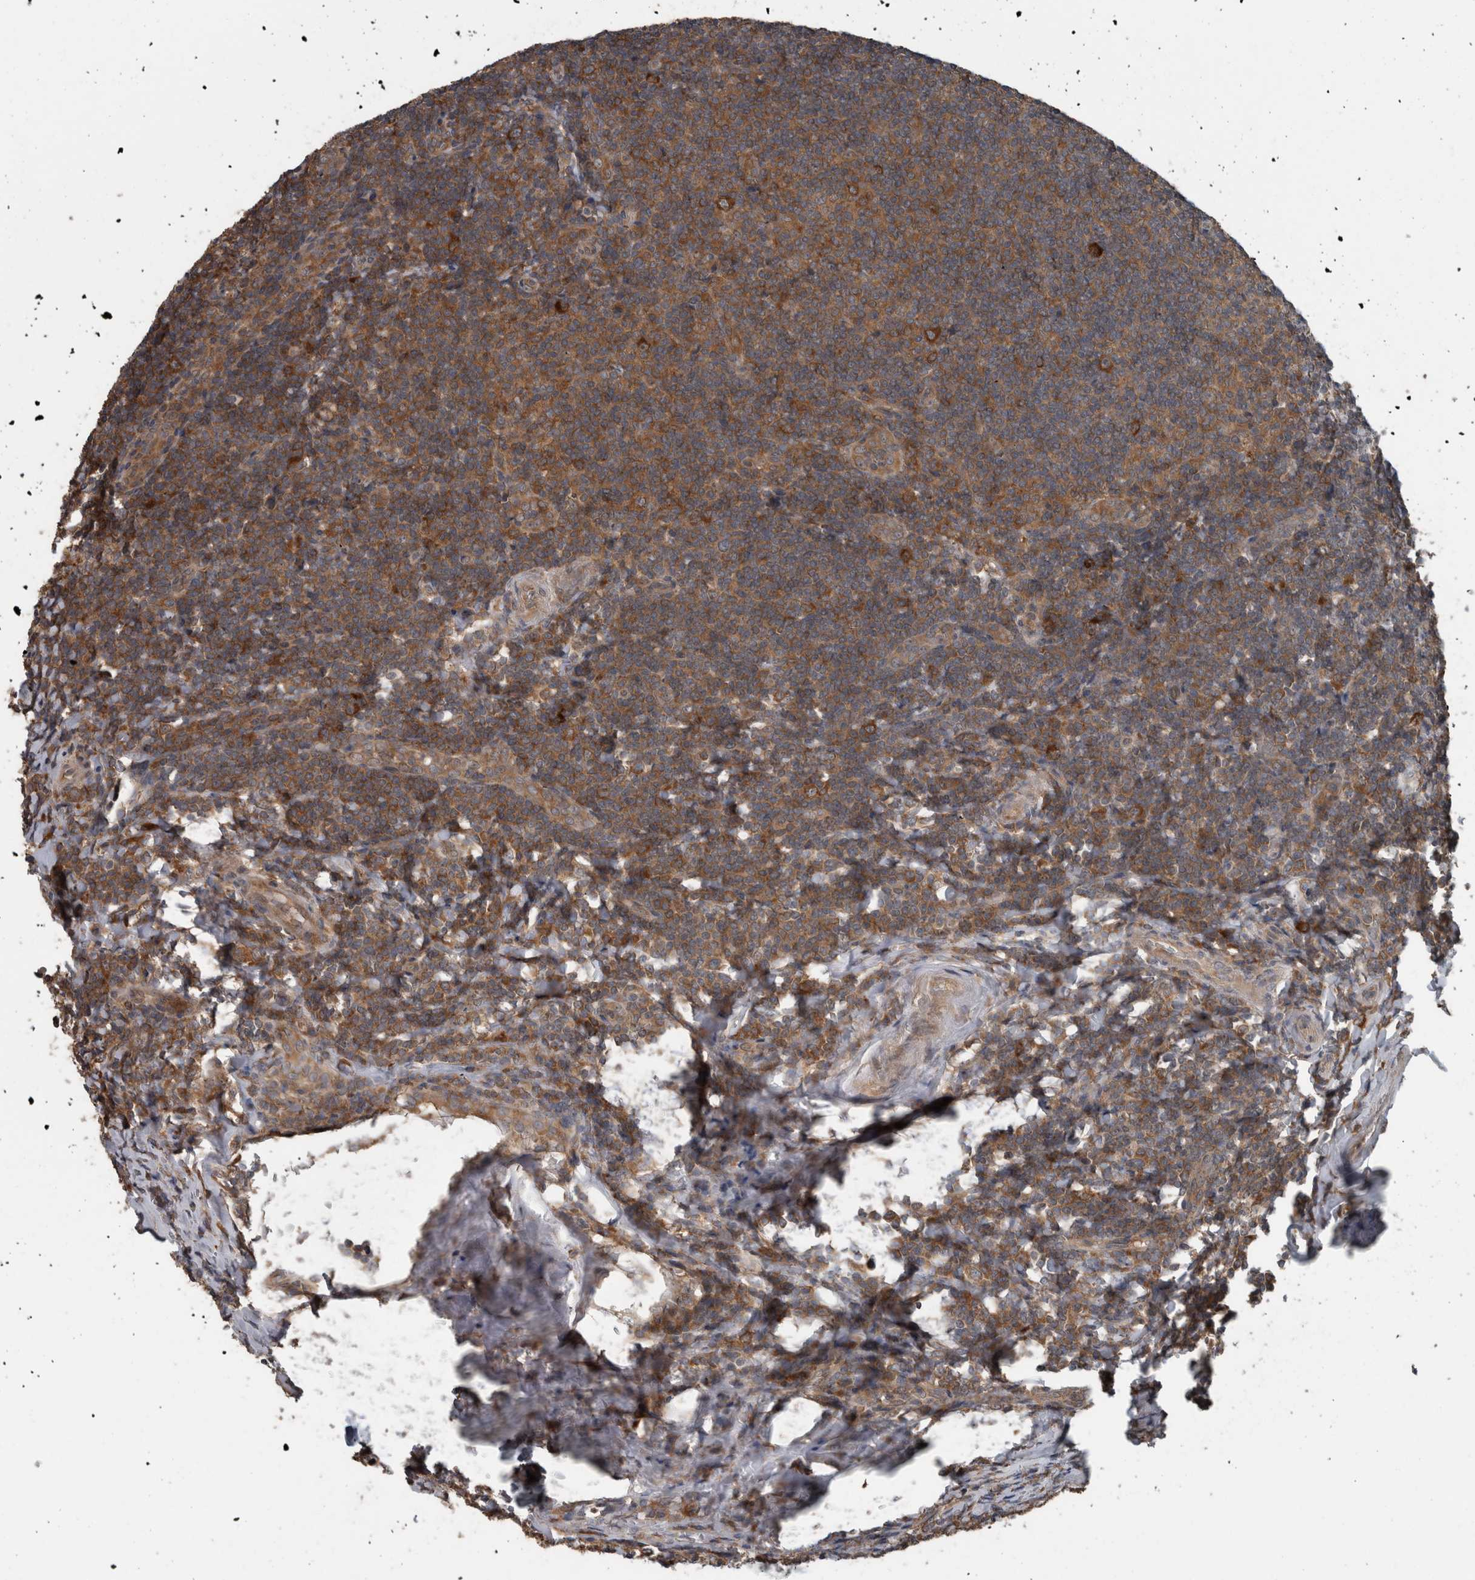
{"staining": {"intensity": "strong", "quantity": ">75%", "location": "cytoplasmic/membranous"}, "tissue": "tonsil", "cell_type": "Germinal center cells", "image_type": "normal", "snomed": [{"axis": "morphology", "description": "Normal tissue, NOS"}, {"axis": "topography", "description": "Tonsil"}], "caption": "A high-resolution micrograph shows immunohistochemistry (IHC) staining of normal tonsil, which shows strong cytoplasmic/membranous staining in approximately >75% of germinal center cells.", "gene": "RIOK3", "patient": {"sex": "male", "age": 37}}